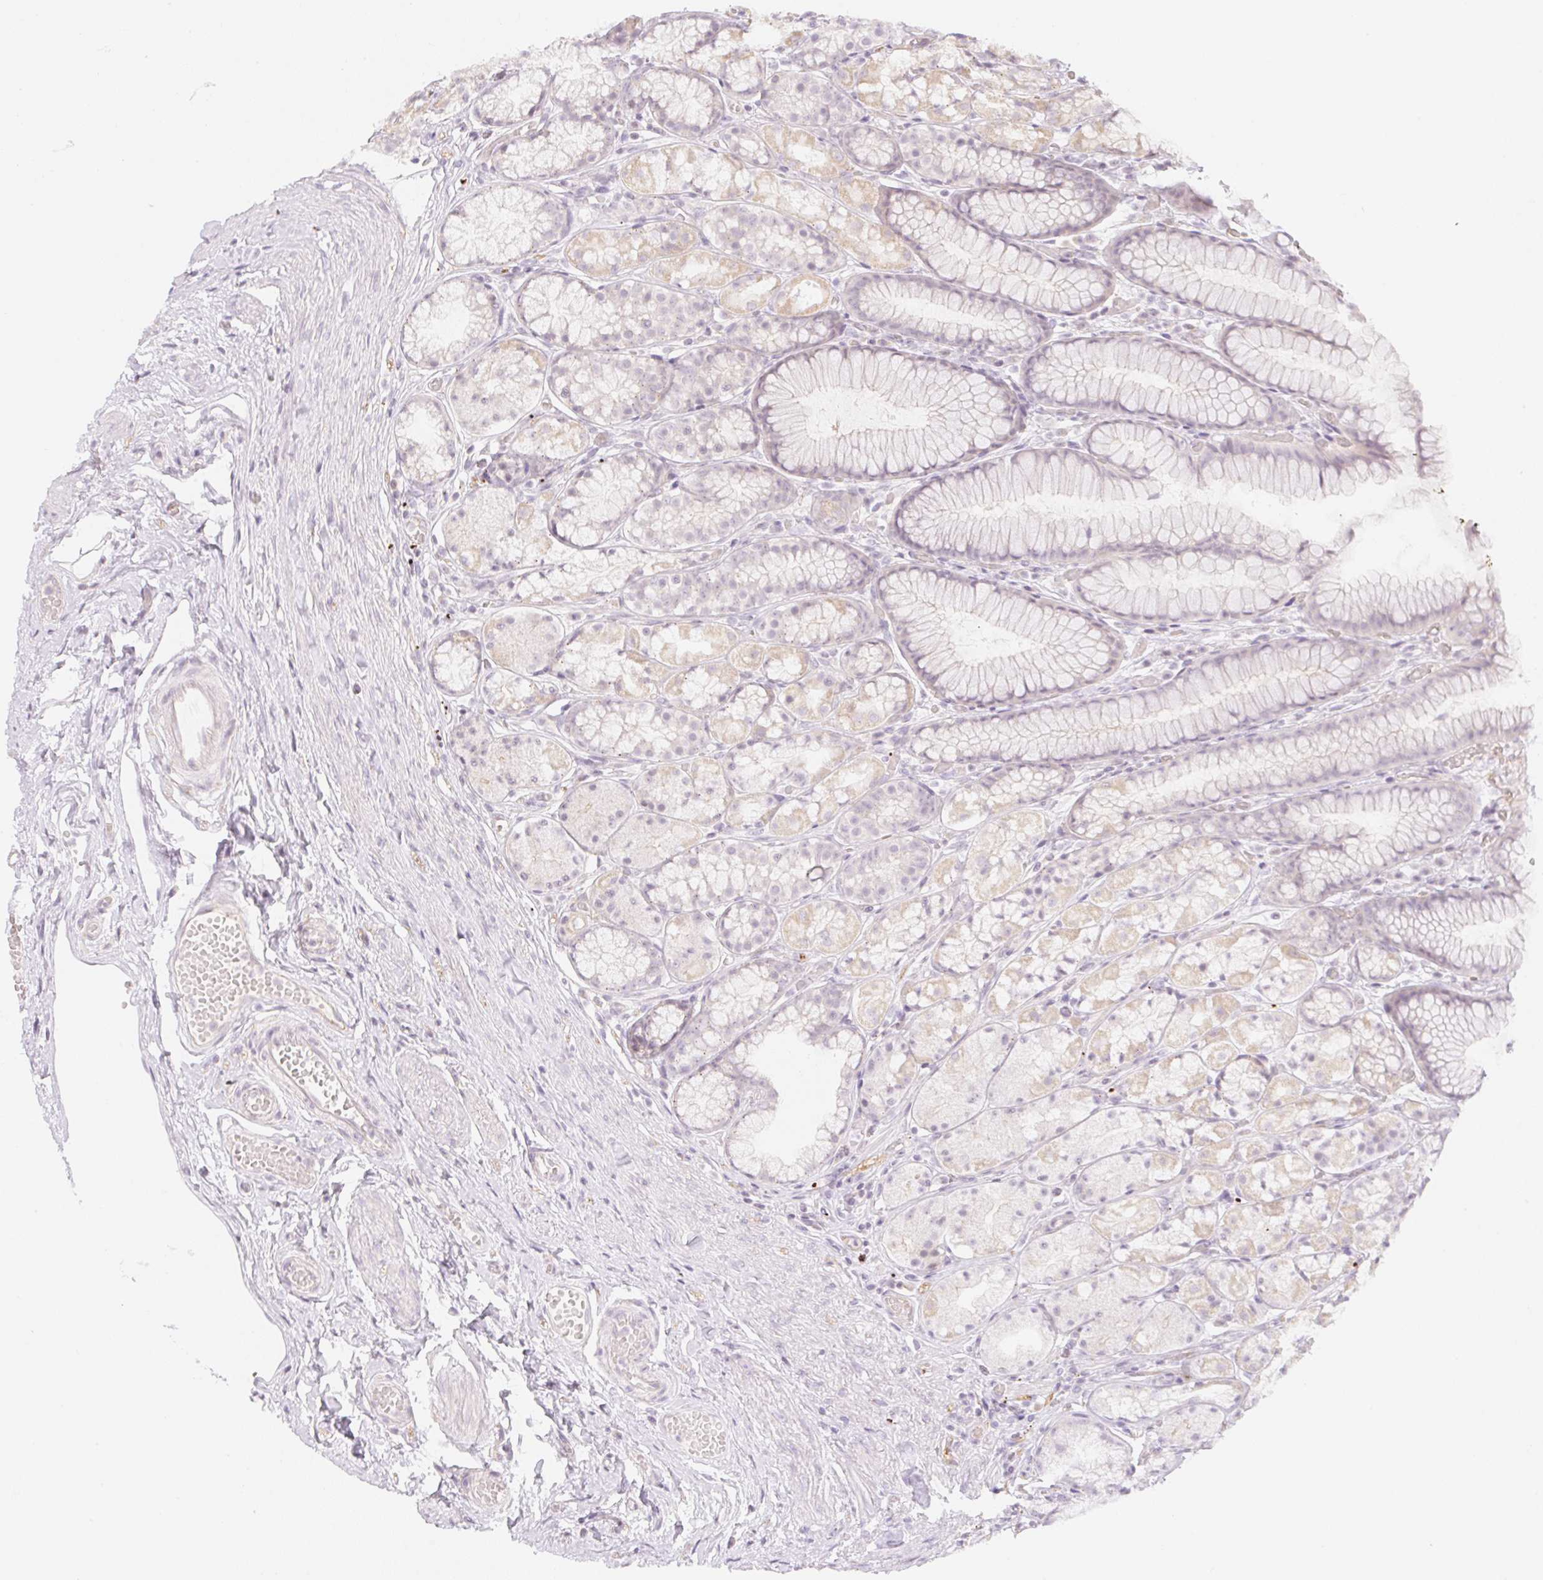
{"staining": {"intensity": "moderate", "quantity": "<25%", "location": "cytoplasmic/membranous"}, "tissue": "stomach", "cell_type": "Glandular cells", "image_type": "normal", "snomed": [{"axis": "morphology", "description": "Normal tissue, NOS"}, {"axis": "topography", "description": "Smooth muscle"}, {"axis": "topography", "description": "Stomach"}], "caption": "A brown stain labels moderate cytoplasmic/membranous staining of a protein in glandular cells of normal stomach. The staining was performed using DAB (3,3'-diaminobenzidine) to visualize the protein expression in brown, while the nuclei were stained in blue with hematoxylin (Magnification: 20x).", "gene": "CASKIN1", "patient": {"sex": "male", "age": 70}}